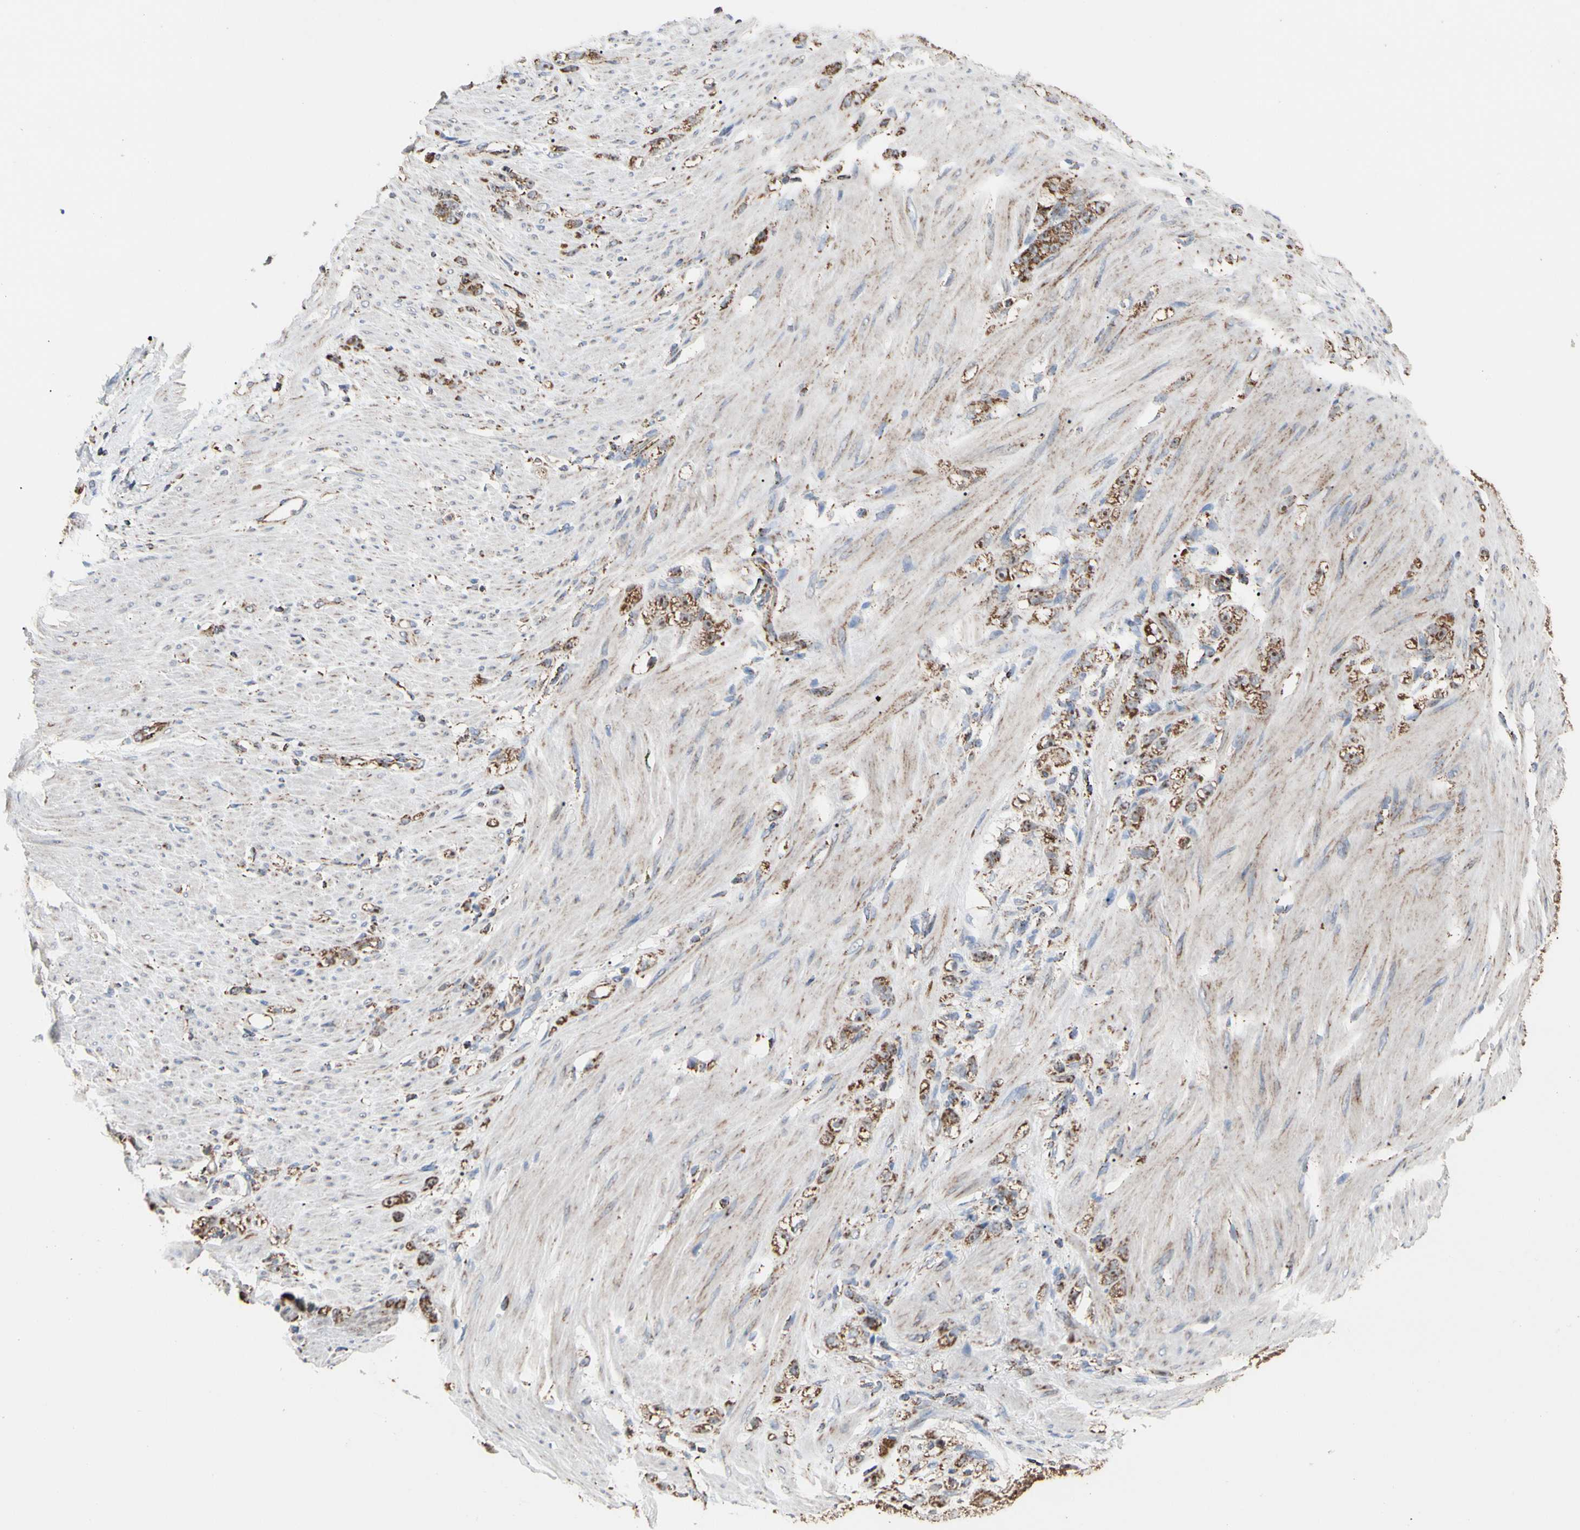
{"staining": {"intensity": "strong", "quantity": ">75%", "location": "cytoplasmic/membranous"}, "tissue": "stomach cancer", "cell_type": "Tumor cells", "image_type": "cancer", "snomed": [{"axis": "morphology", "description": "Adenocarcinoma, NOS"}, {"axis": "topography", "description": "Stomach"}], "caption": "Tumor cells exhibit high levels of strong cytoplasmic/membranous expression in approximately >75% of cells in adenocarcinoma (stomach).", "gene": "FAM110B", "patient": {"sex": "male", "age": 82}}